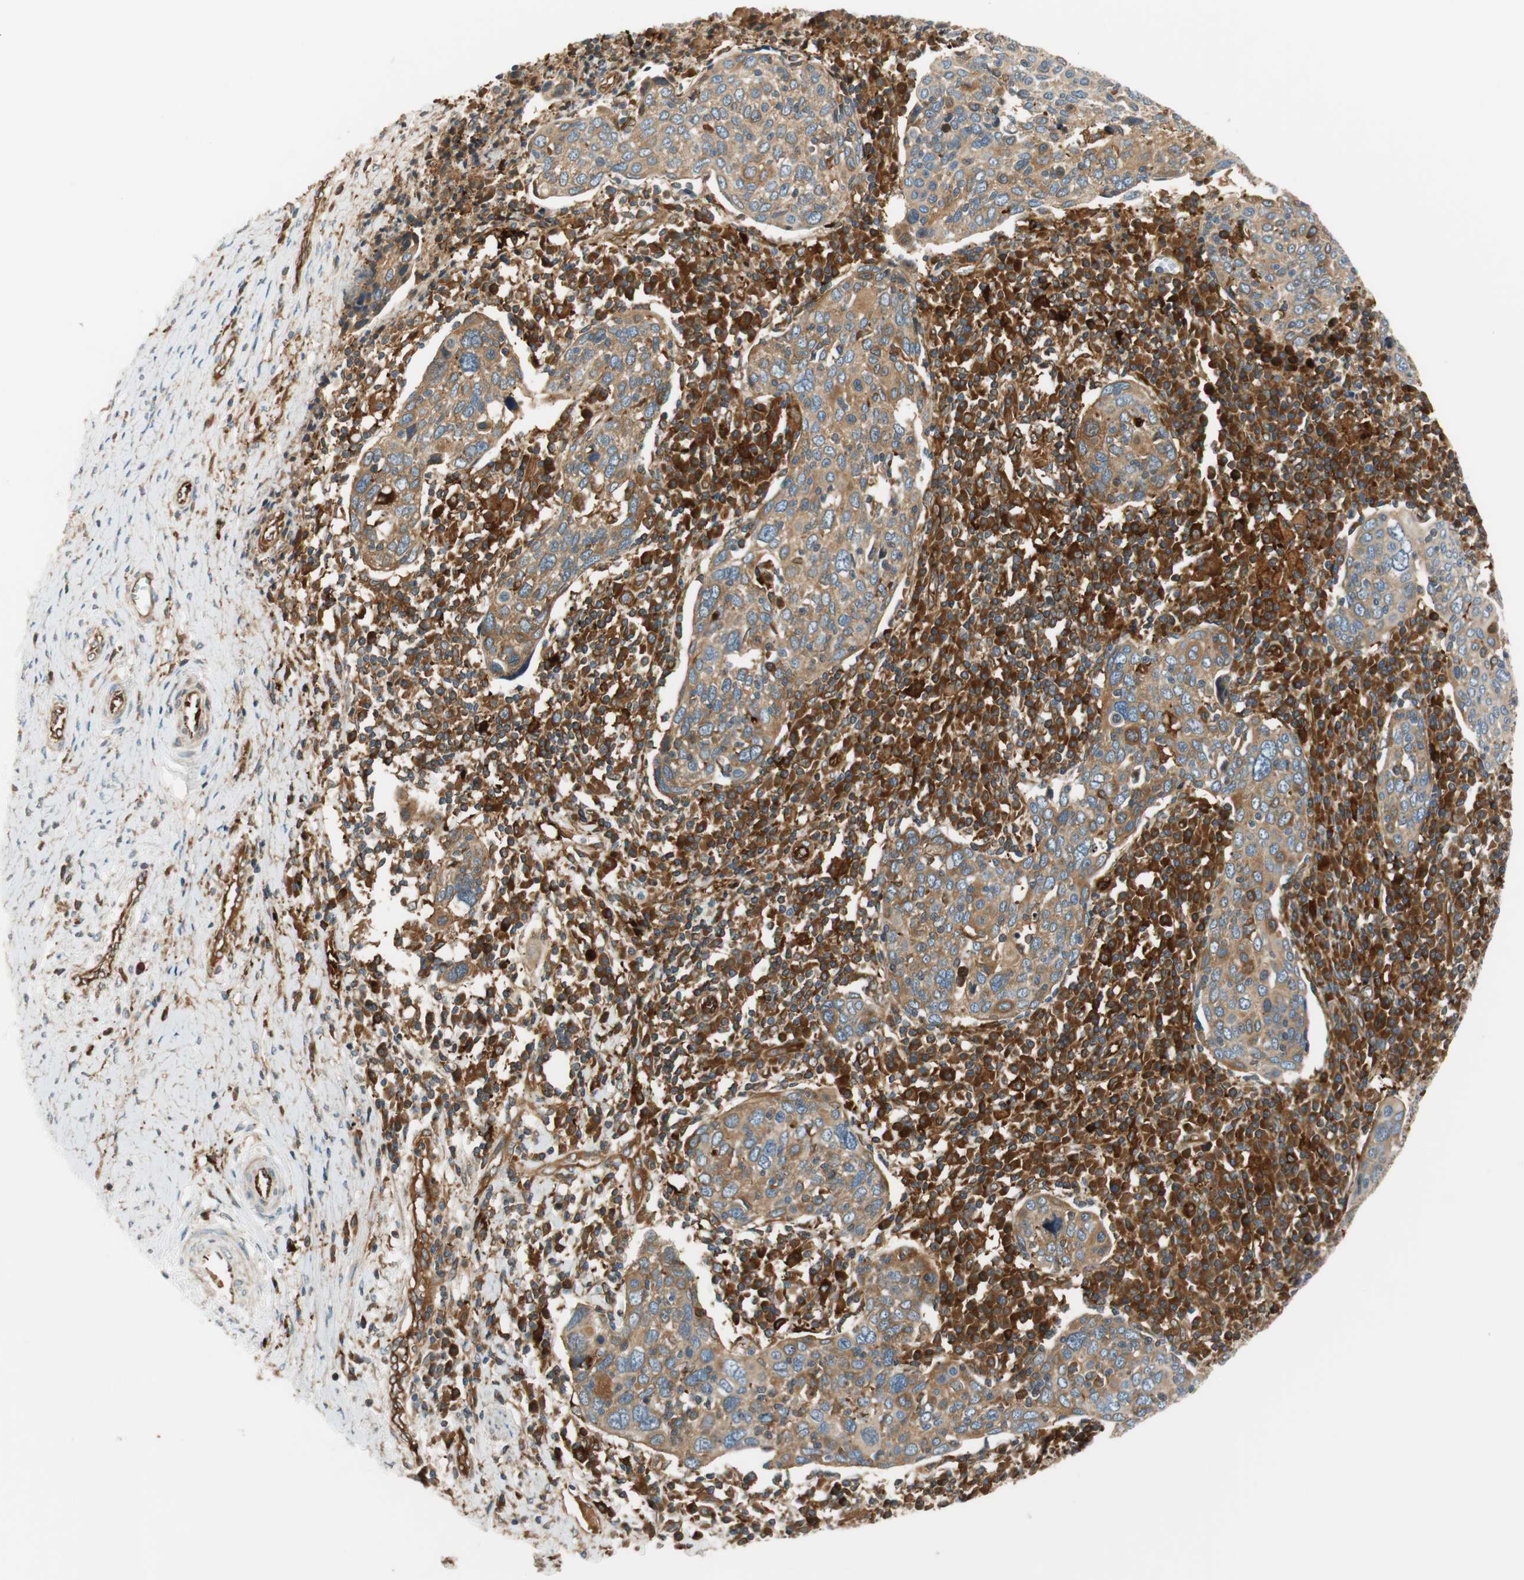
{"staining": {"intensity": "moderate", "quantity": ">75%", "location": "cytoplasmic/membranous"}, "tissue": "cervical cancer", "cell_type": "Tumor cells", "image_type": "cancer", "snomed": [{"axis": "morphology", "description": "Squamous cell carcinoma, NOS"}, {"axis": "topography", "description": "Cervix"}], "caption": "Cervical cancer stained for a protein (brown) displays moderate cytoplasmic/membranous positive expression in about >75% of tumor cells.", "gene": "PARP14", "patient": {"sex": "female", "age": 40}}